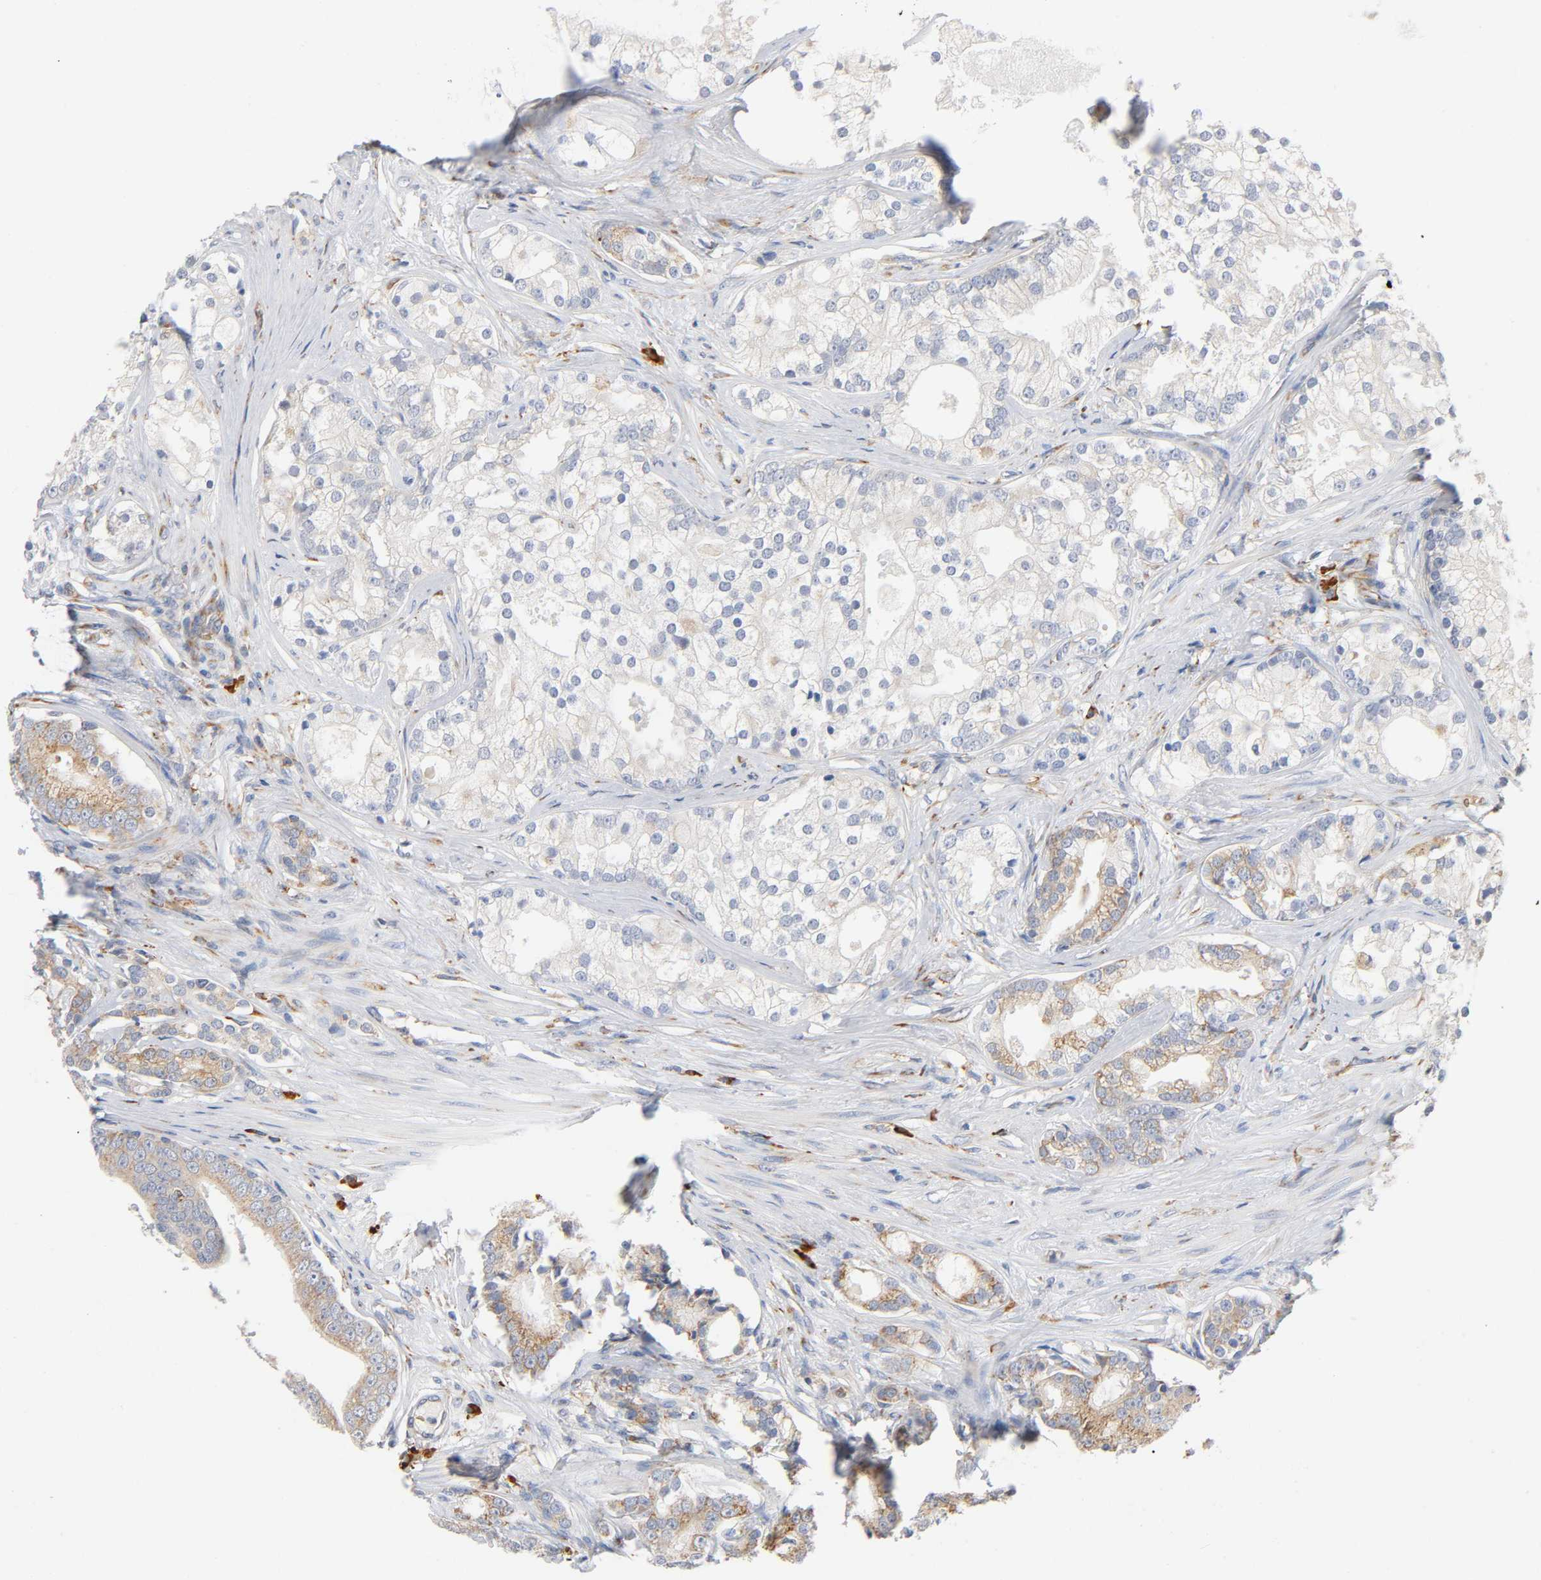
{"staining": {"intensity": "negative", "quantity": "none", "location": "none"}, "tissue": "prostate cancer", "cell_type": "Tumor cells", "image_type": "cancer", "snomed": [{"axis": "morphology", "description": "Adenocarcinoma, Low grade"}, {"axis": "topography", "description": "Prostate"}], "caption": "The micrograph reveals no significant positivity in tumor cells of adenocarcinoma (low-grade) (prostate).", "gene": "UCKL1", "patient": {"sex": "male", "age": 58}}